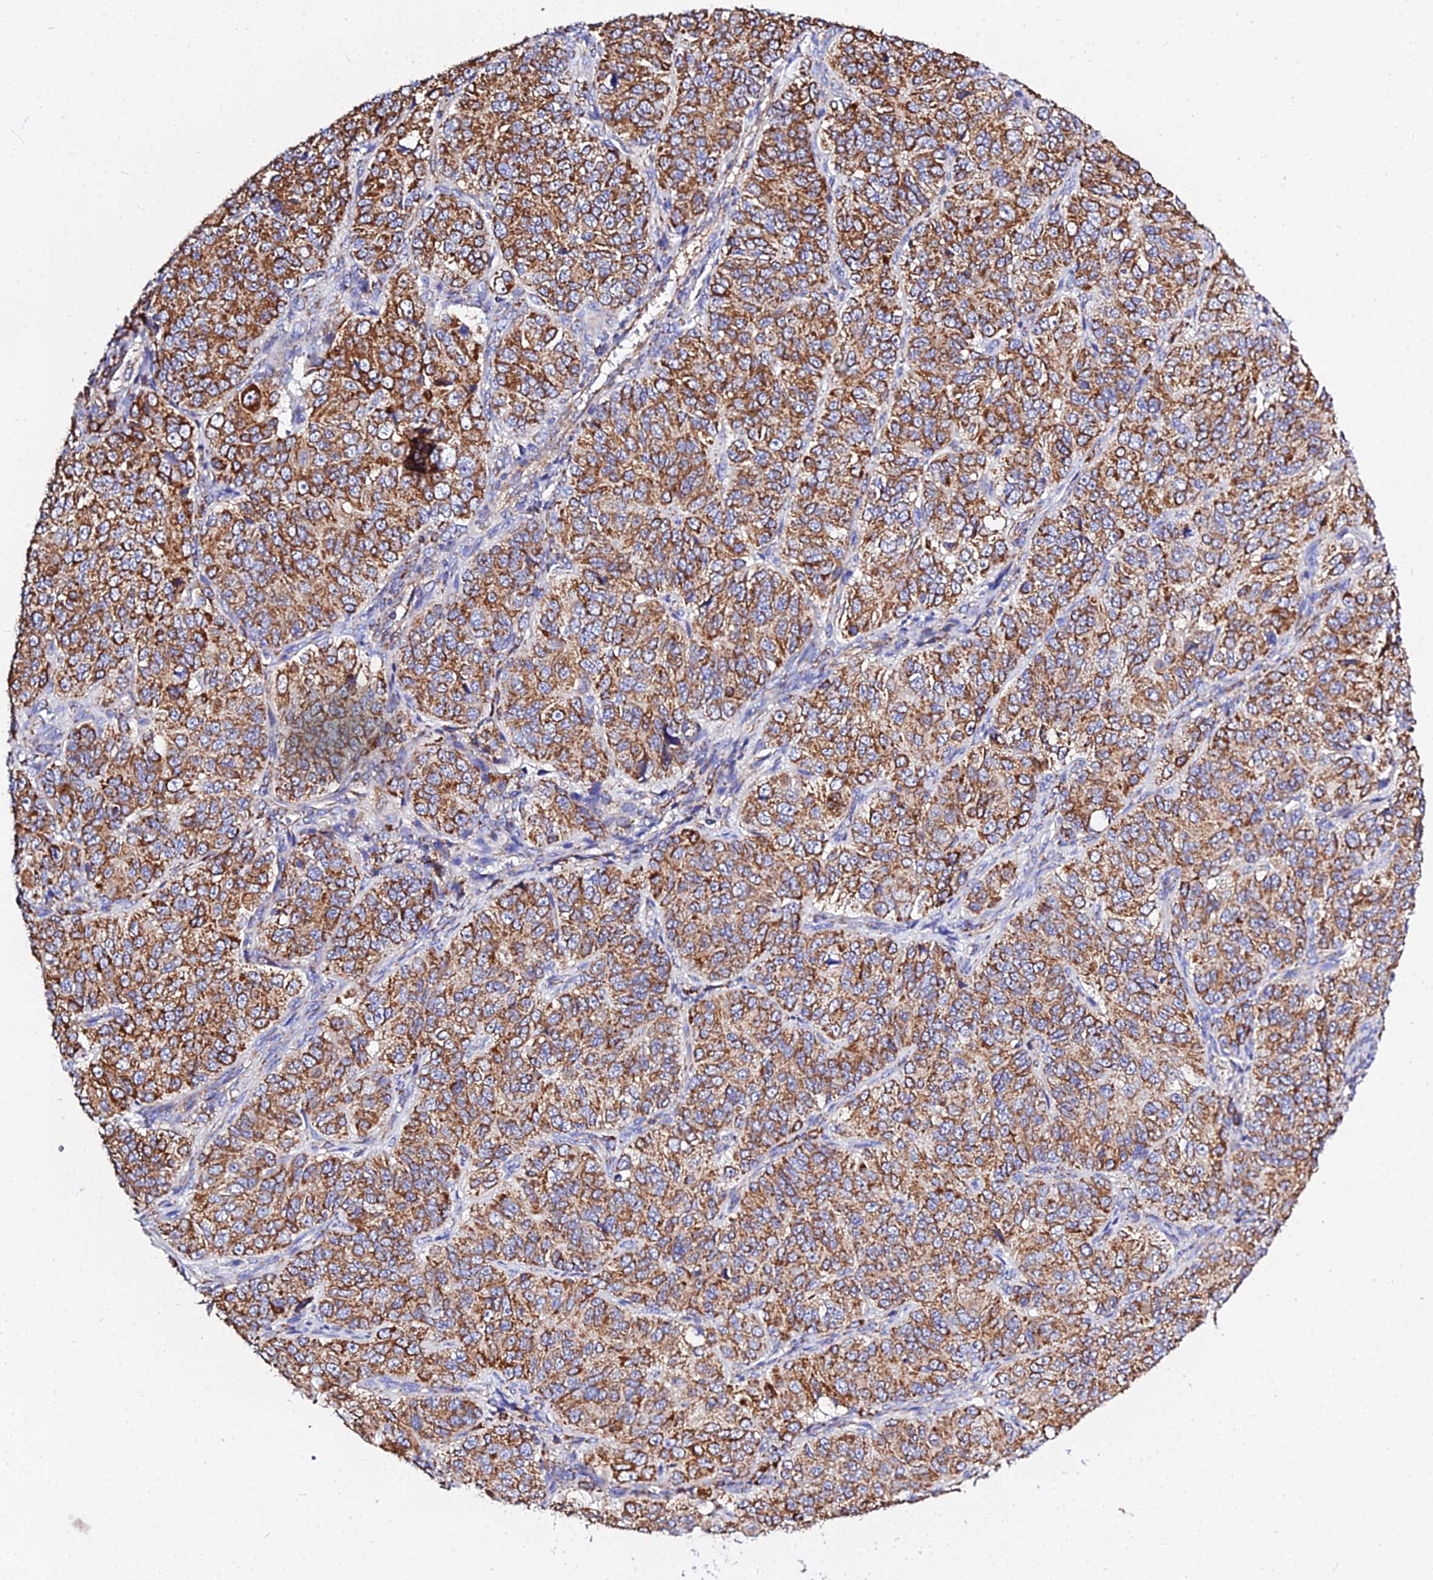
{"staining": {"intensity": "moderate", "quantity": ">75%", "location": "cytoplasmic/membranous"}, "tissue": "ovarian cancer", "cell_type": "Tumor cells", "image_type": "cancer", "snomed": [{"axis": "morphology", "description": "Carcinoma, endometroid"}, {"axis": "topography", "description": "Ovary"}], "caption": "Immunohistochemistry staining of ovarian endometroid carcinoma, which demonstrates medium levels of moderate cytoplasmic/membranous positivity in about >75% of tumor cells indicating moderate cytoplasmic/membranous protein expression. The staining was performed using DAB (brown) for protein detection and nuclei were counterstained in hematoxylin (blue).", "gene": "ZNF573", "patient": {"sex": "female", "age": 51}}